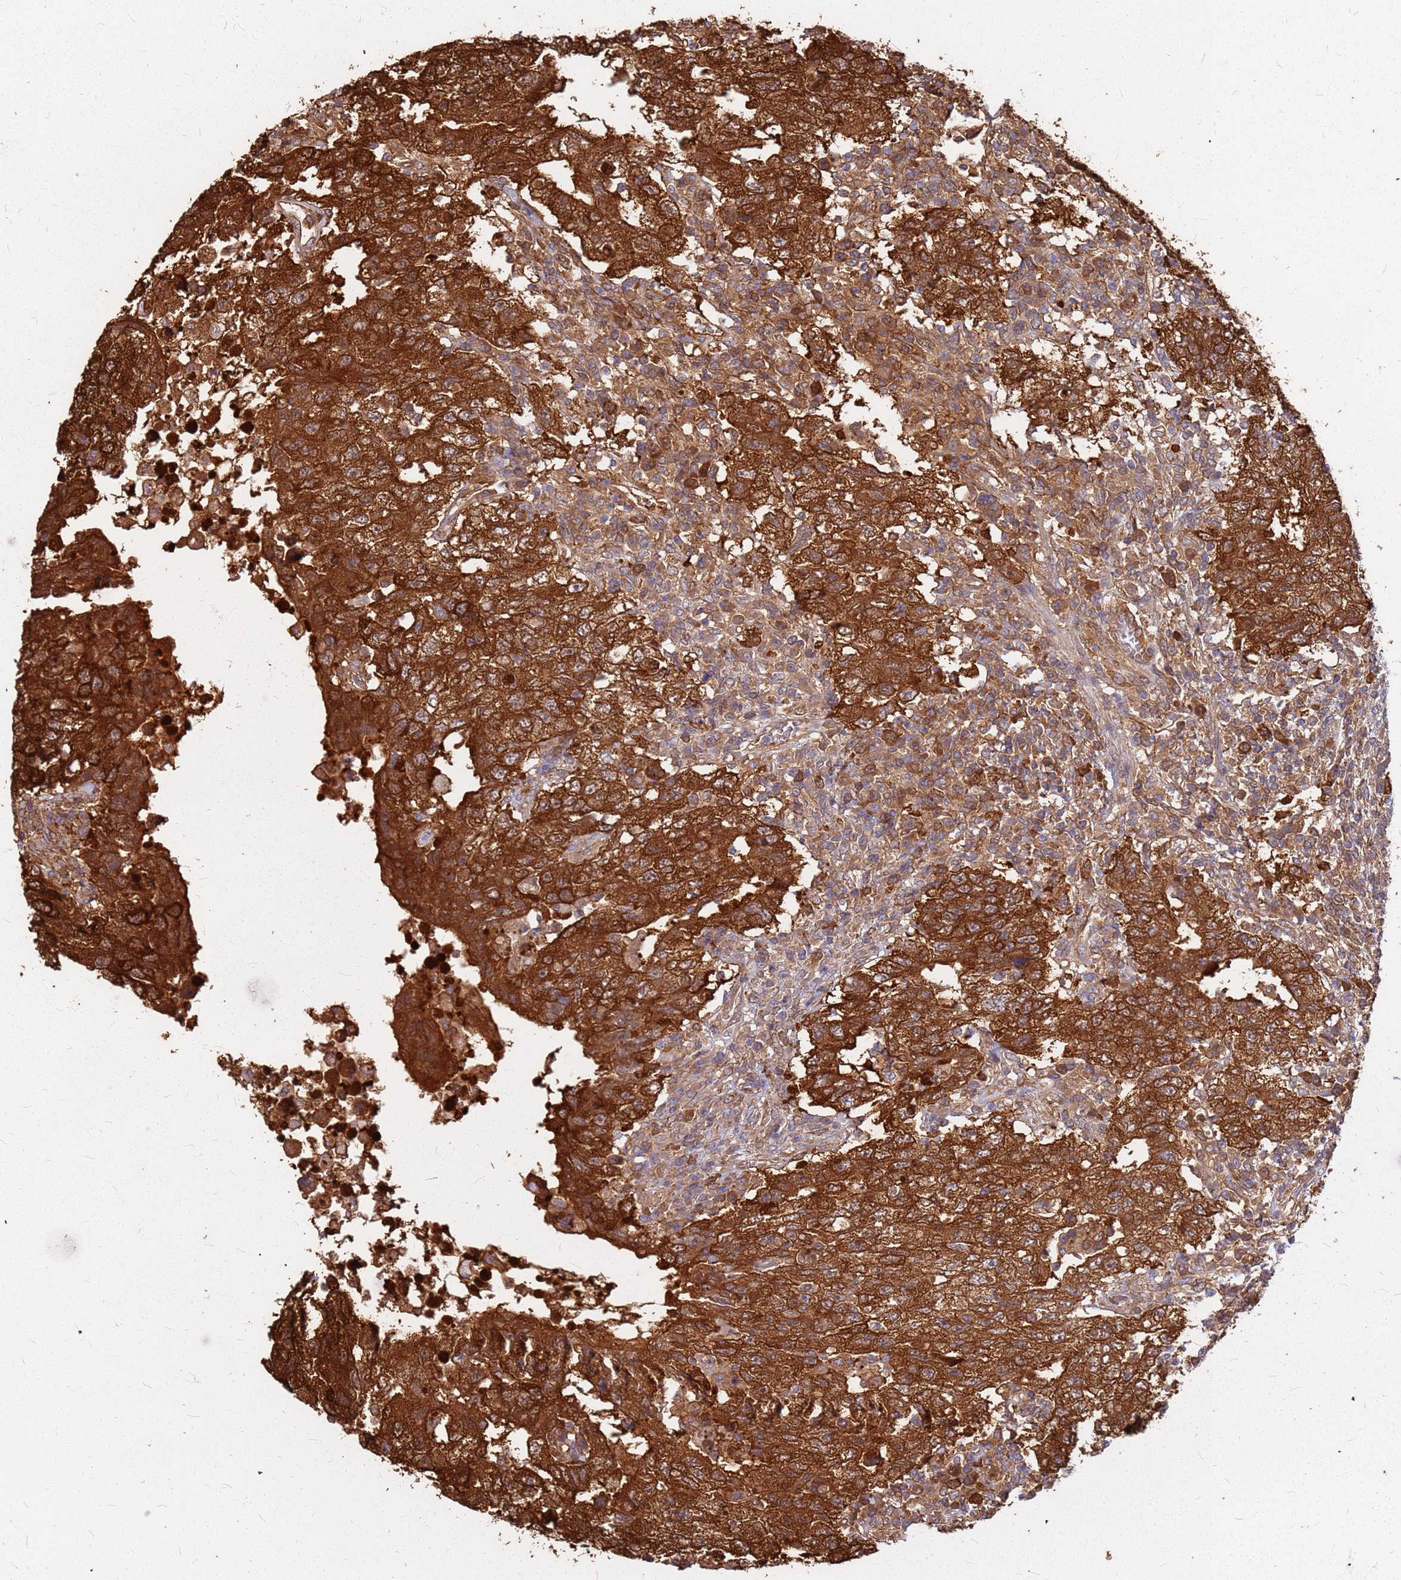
{"staining": {"intensity": "strong", "quantity": ">75%", "location": "cytoplasmic/membranous"}, "tissue": "testis cancer", "cell_type": "Tumor cells", "image_type": "cancer", "snomed": [{"axis": "morphology", "description": "Carcinoma, Embryonal, NOS"}, {"axis": "topography", "description": "Testis"}], "caption": "Immunohistochemistry micrograph of neoplastic tissue: testis embryonal carcinoma stained using IHC displays high levels of strong protein expression localized specifically in the cytoplasmic/membranous of tumor cells, appearing as a cytoplasmic/membranous brown color.", "gene": "HDX", "patient": {"sex": "male", "age": 26}}